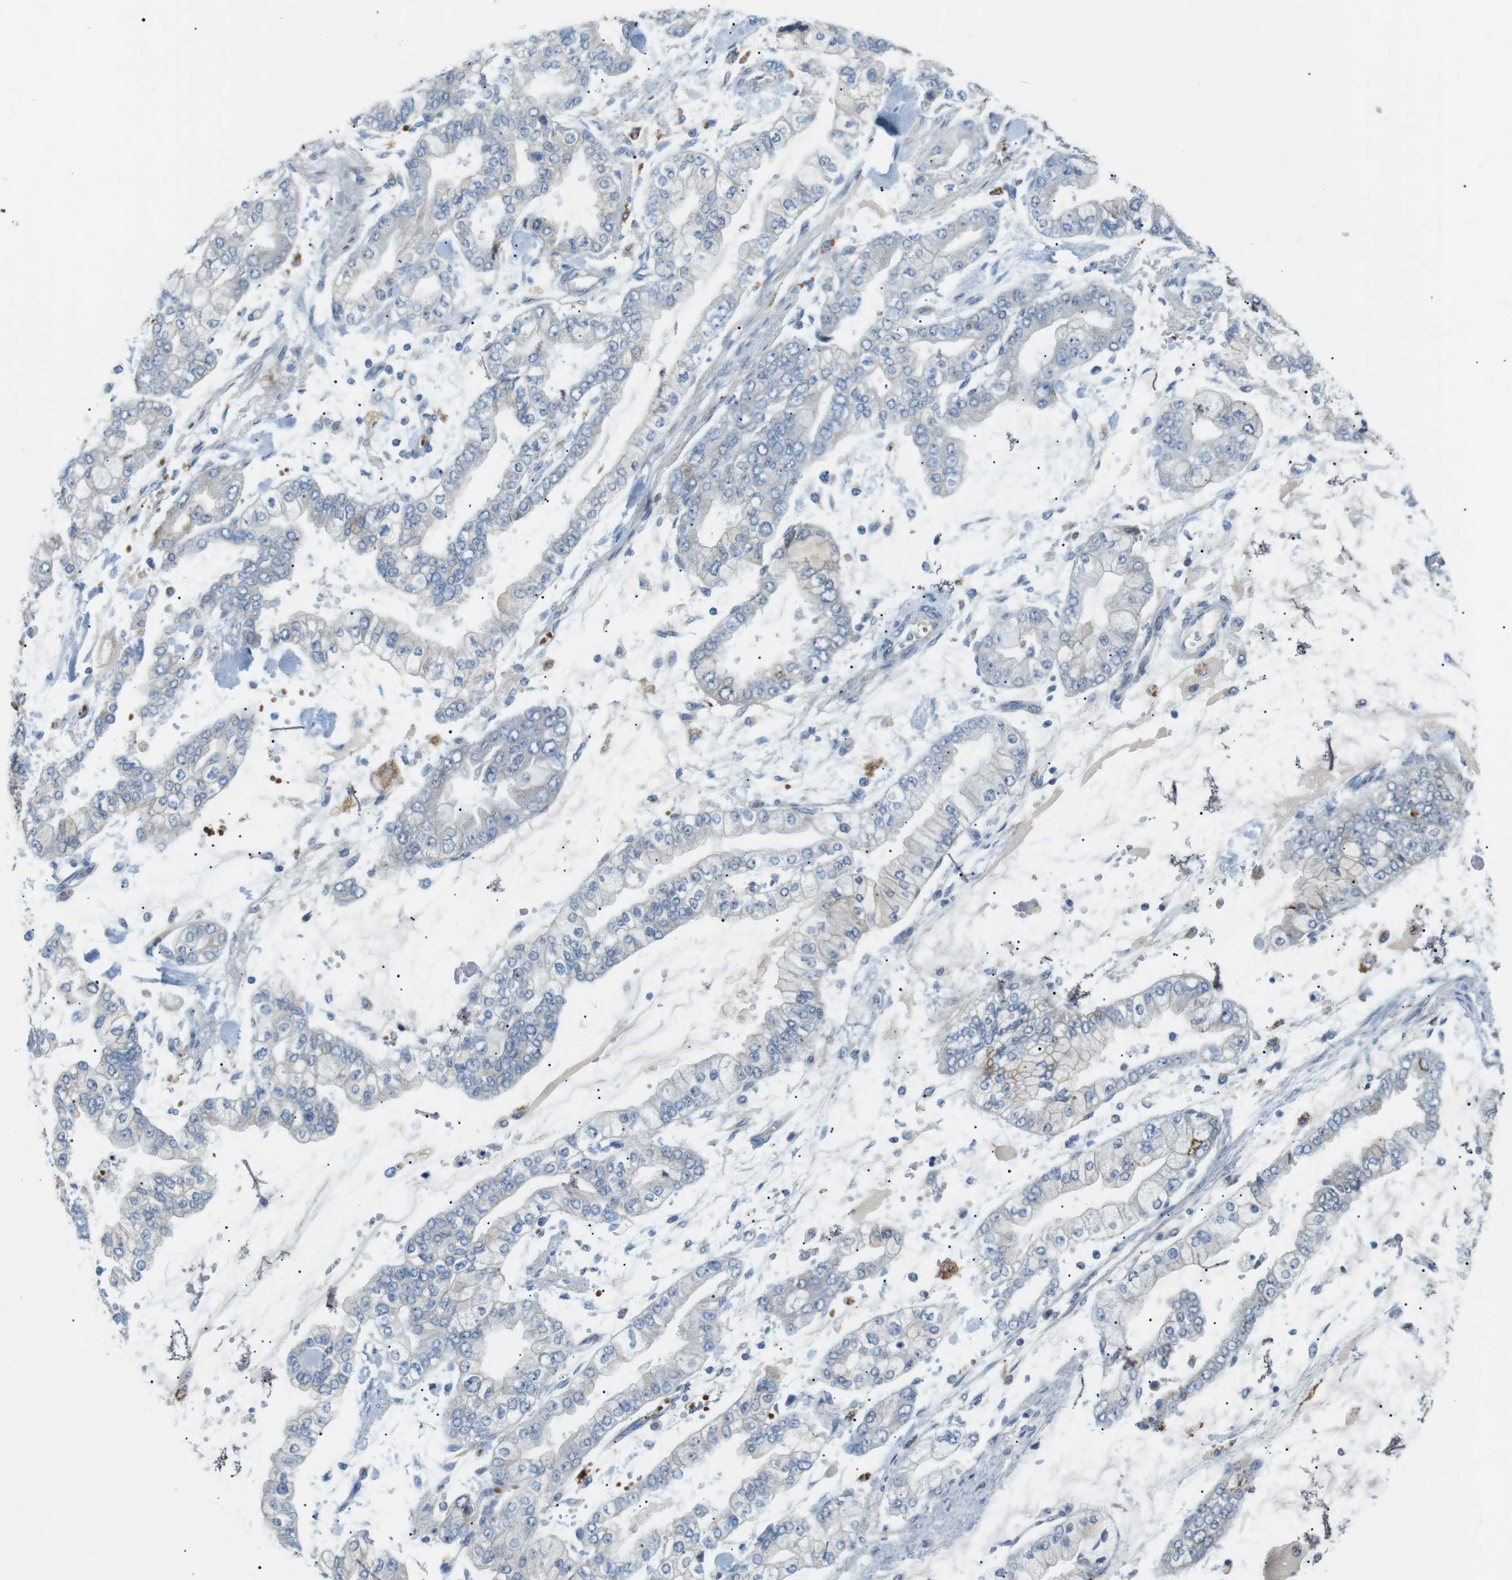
{"staining": {"intensity": "negative", "quantity": "none", "location": "none"}, "tissue": "stomach cancer", "cell_type": "Tumor cells", "image_type": "cancer", "snomed": [{"axis": "morphology", "description": "Normal tissue, NOS"}, {"axis": "morphology", "description": "Adenocarcinoma, NOS"}, {"axis": "topography", "description": "Stomach, upper"}, {"axis": "topography", "description": "Stomach"}], "caption": "Tumor cells are negative for brown protein staining in stomach adenocarcinoma. (DAB IHC, high magnification).", "gene": "B4GALNT2", "patient": {"sex": "male", "age": 76}}